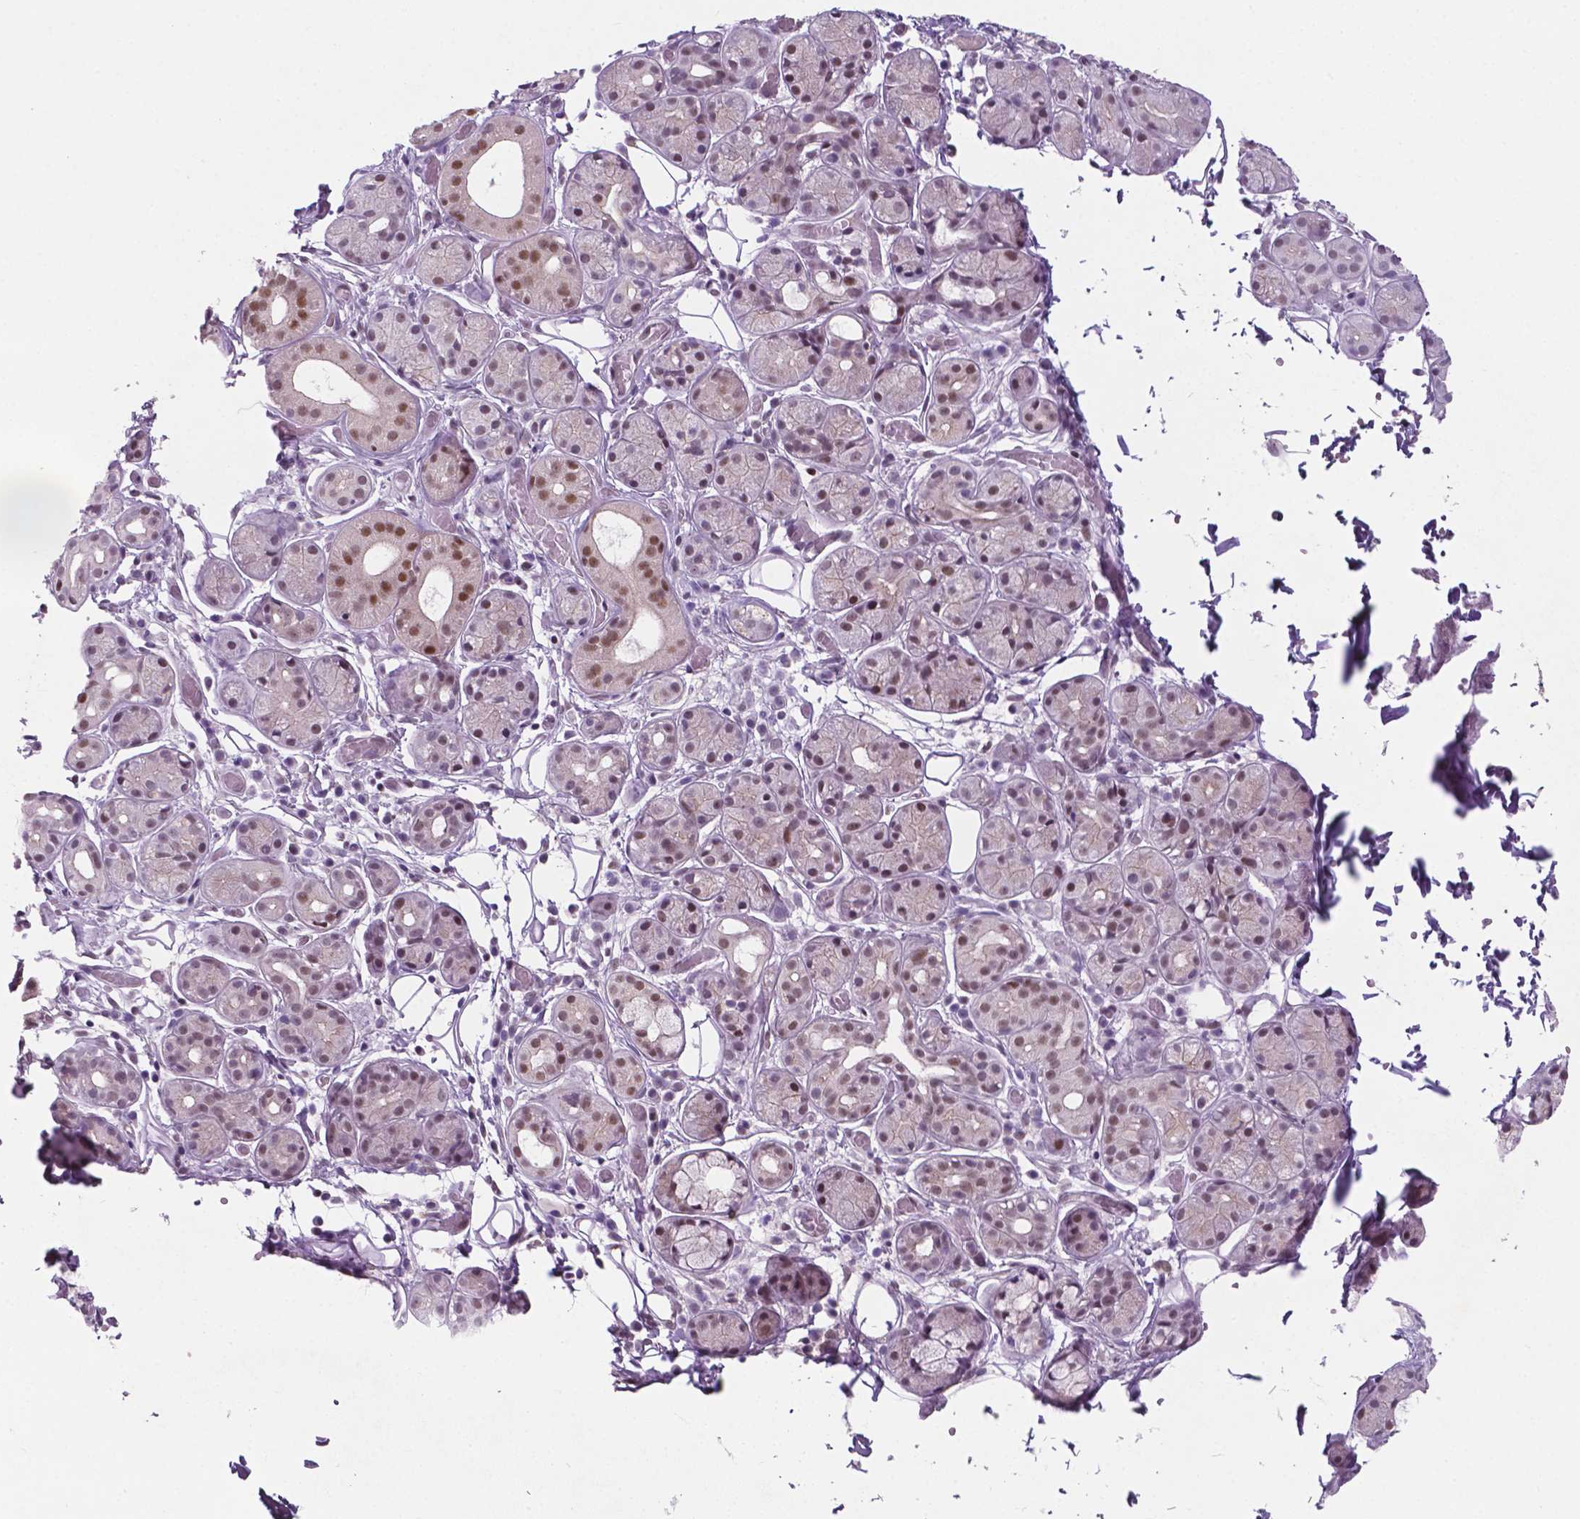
{"staining": {"intensity": "moderate", "quantity": "25%-75%", "location": "nuclear"}, "tissue": "salivary gland", "cell_type": "Glandular cells", "image_type": "normal", "snomed": [{"axis": "morphology", "description": "Normal tissue, NOS"}, {"axis": "topography", "description": "Salivary gland"}, {"axis": "topography", "description": "Peripheral nerve tissue"}], "caption": "Immunohistochemical staining of normal human salivary gland exhibits 25%-75% levels of moderate nuclear protein staining in approximately 25%-75% of glandular cells.", "gene": "FAM50B", "patient": {"sex": "male", "age": 71}}